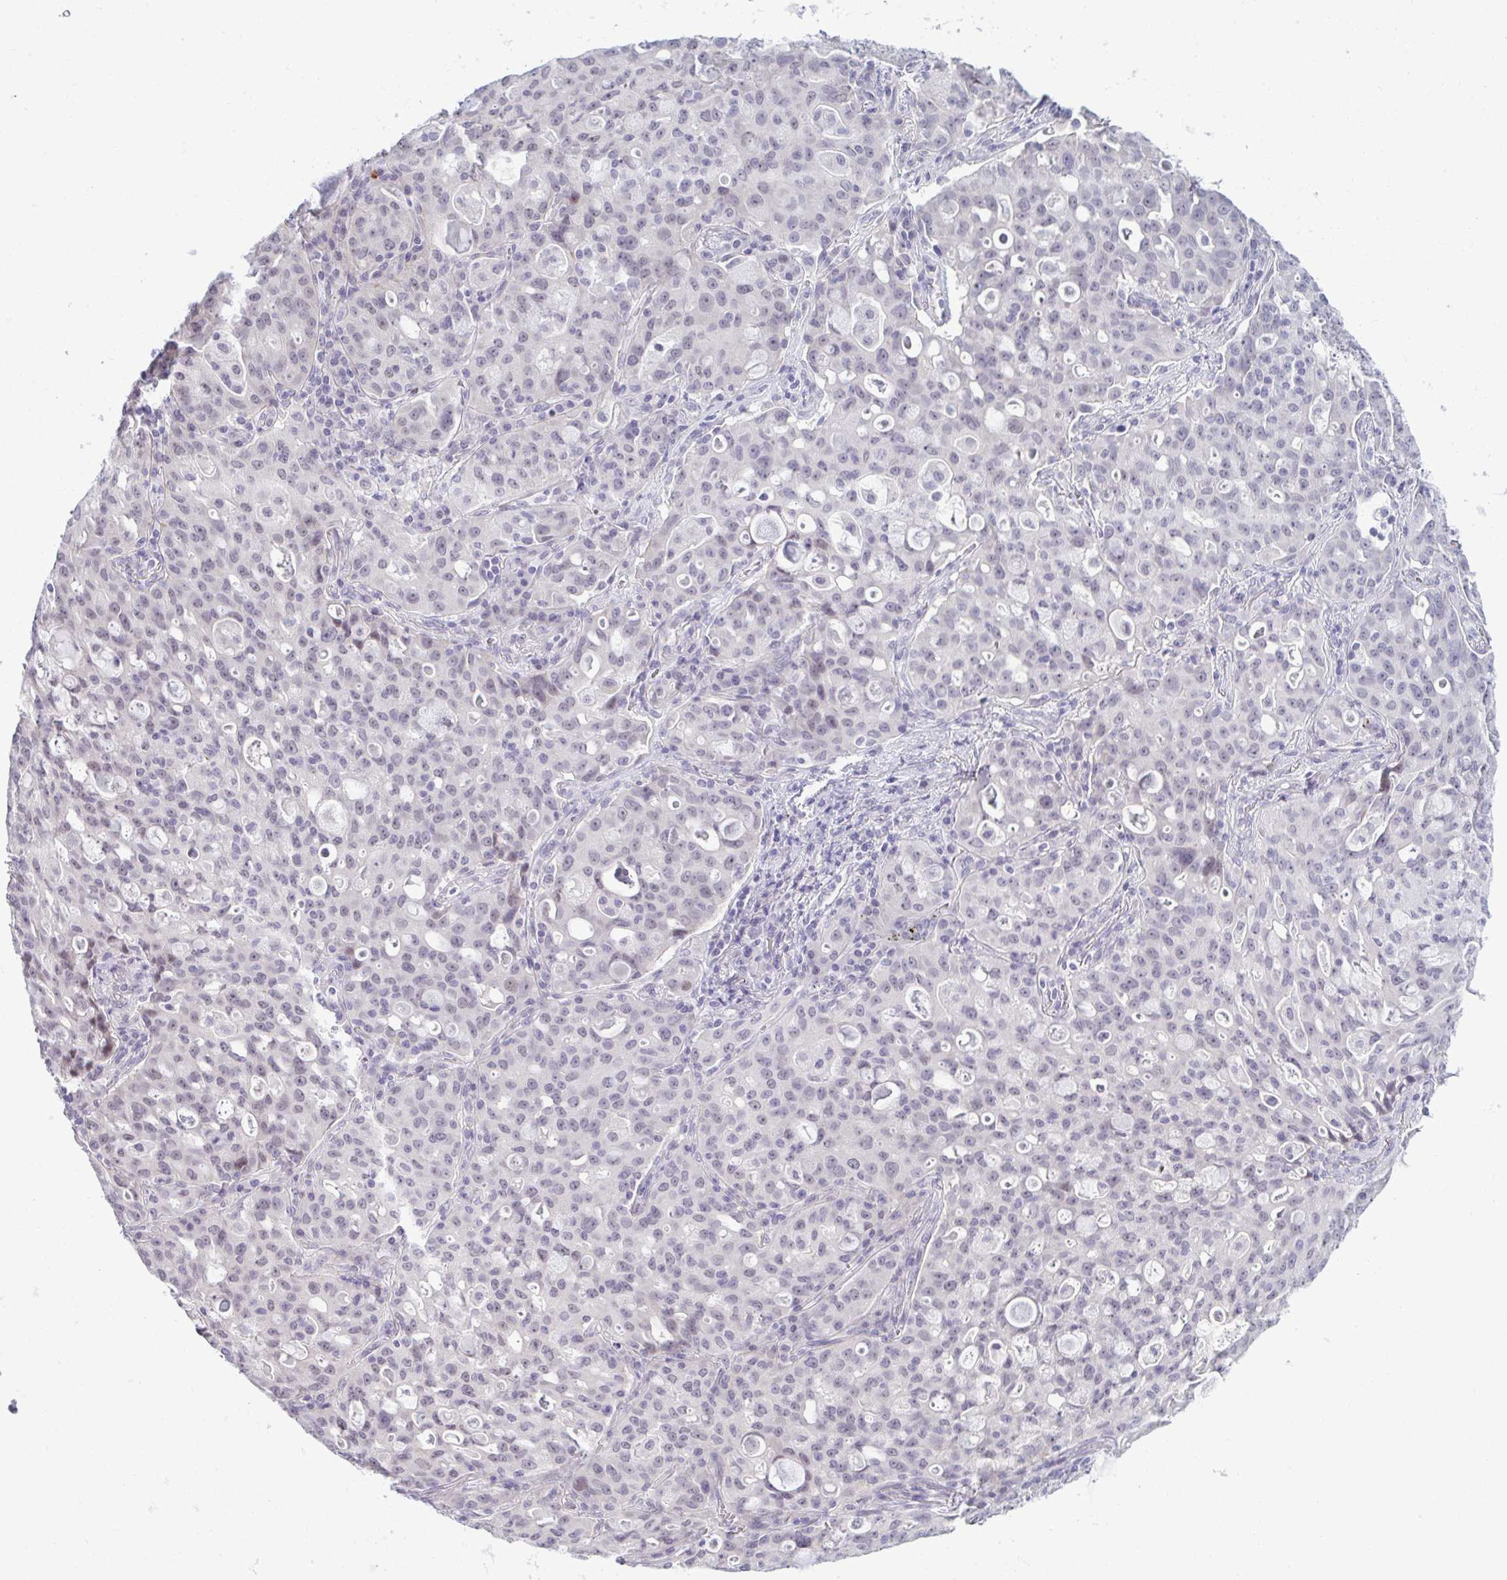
{"staining": {"intensity": "weak", "quantity": "<25%", "location": "nuclear"}, "tissue": "lung cancer", "cell_type": "Tumor cells", "image_type": "cancer", "snomed": [{"axis": "morphology", "description": "Adenocarcinoma, NOS"}, {"axis": "topography", "description": "Lung"}], "caption": "Protein analysis of lung cancer (adenocarcinoma) exhibits no significant expression in tumor cells. (DAB (3,3'-diaminobenzidine) immunohistochemistry, high magnification).", "gene": "RNASEH1", "patient": {"sex": "female", "age": 44}}